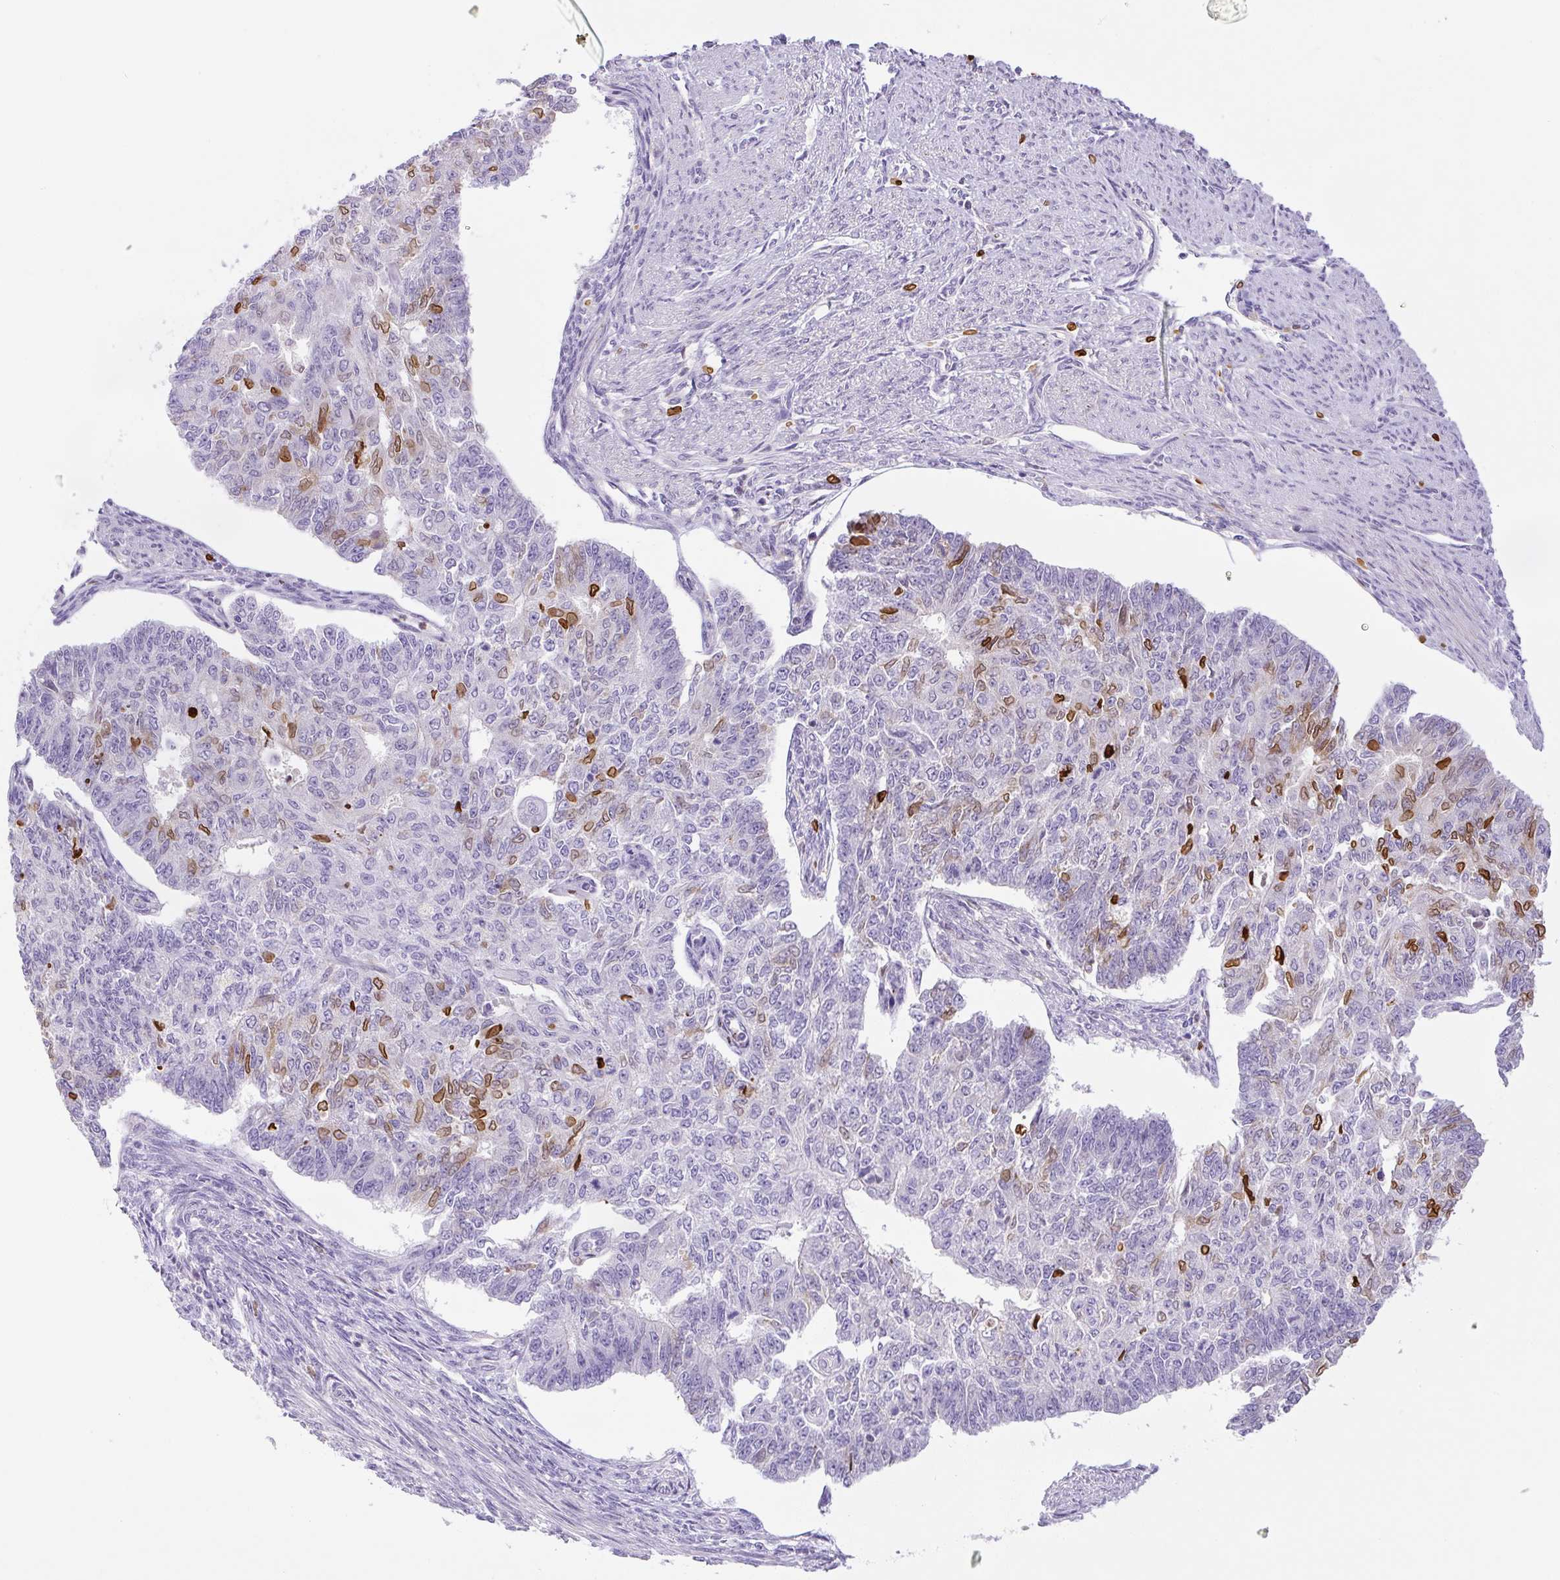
{"staining": {"intensity": "moderate", "quantity": "<25%", "location": "cytoplasmic/membranous,nuclear"}, "tissue": "endometrial cancer", "cell_type": "Tumor cells", "image_type": "cancer", "snomed": [{"axis": "morphology", "description": "Adenocarcinoma, NOS"}, {"axis": "topography", "description": "Endometrium"}], "caption": "Endometrial cancer stained with IHC reveals moderate cytoplasmic/membranous and nuclear positivity in approximately <25% of tumor cells. Immunohistochemistry stains the protein of interest in brown and the nuclei are stained blue.", "gene": "PIP5KL1", "patient": {"sex": "female", "age": 32}}